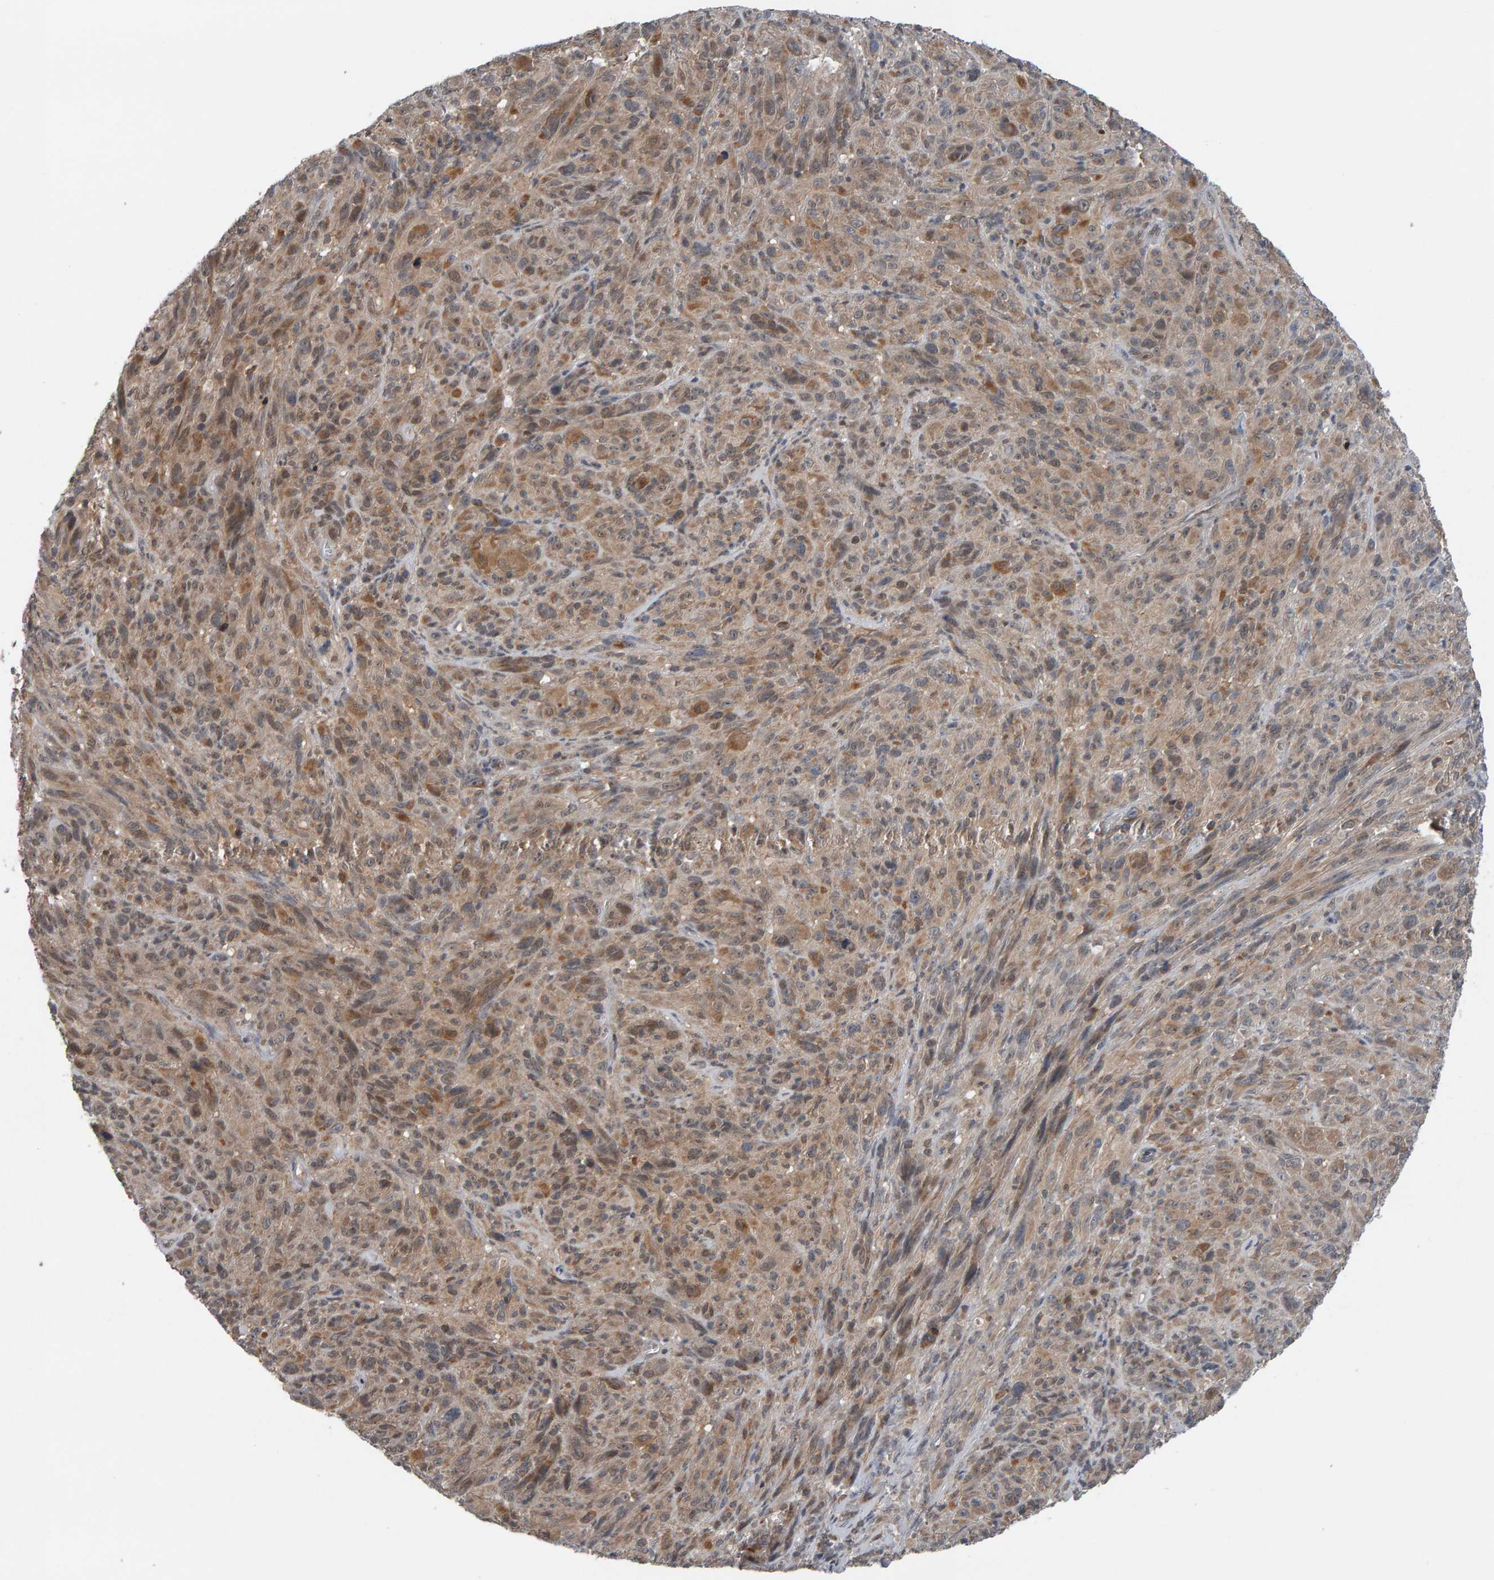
{"staining": {"intensity": "weak", "quantity": ">75%", "location": "cytoplasmic/membranous"}, "tissue": "melanoma", "cell_type": "Tumor cells", "image_type": "cancer", "snomed": [{"axis": "morphology", "description": "Malignant melanoma, NOS"}, {"axis": "topography", "description": "Skin of head"}], "caption": "Malignant melanoma was stained to show a protein in brown. There is low levels of weak cytoplasmic/membranous positivity in approximately >75% of tumor cells. (IHC, brightfield microscopy, high magnification).", "gene": "COASY", "patient": {"sex": "male", "age": 96}}